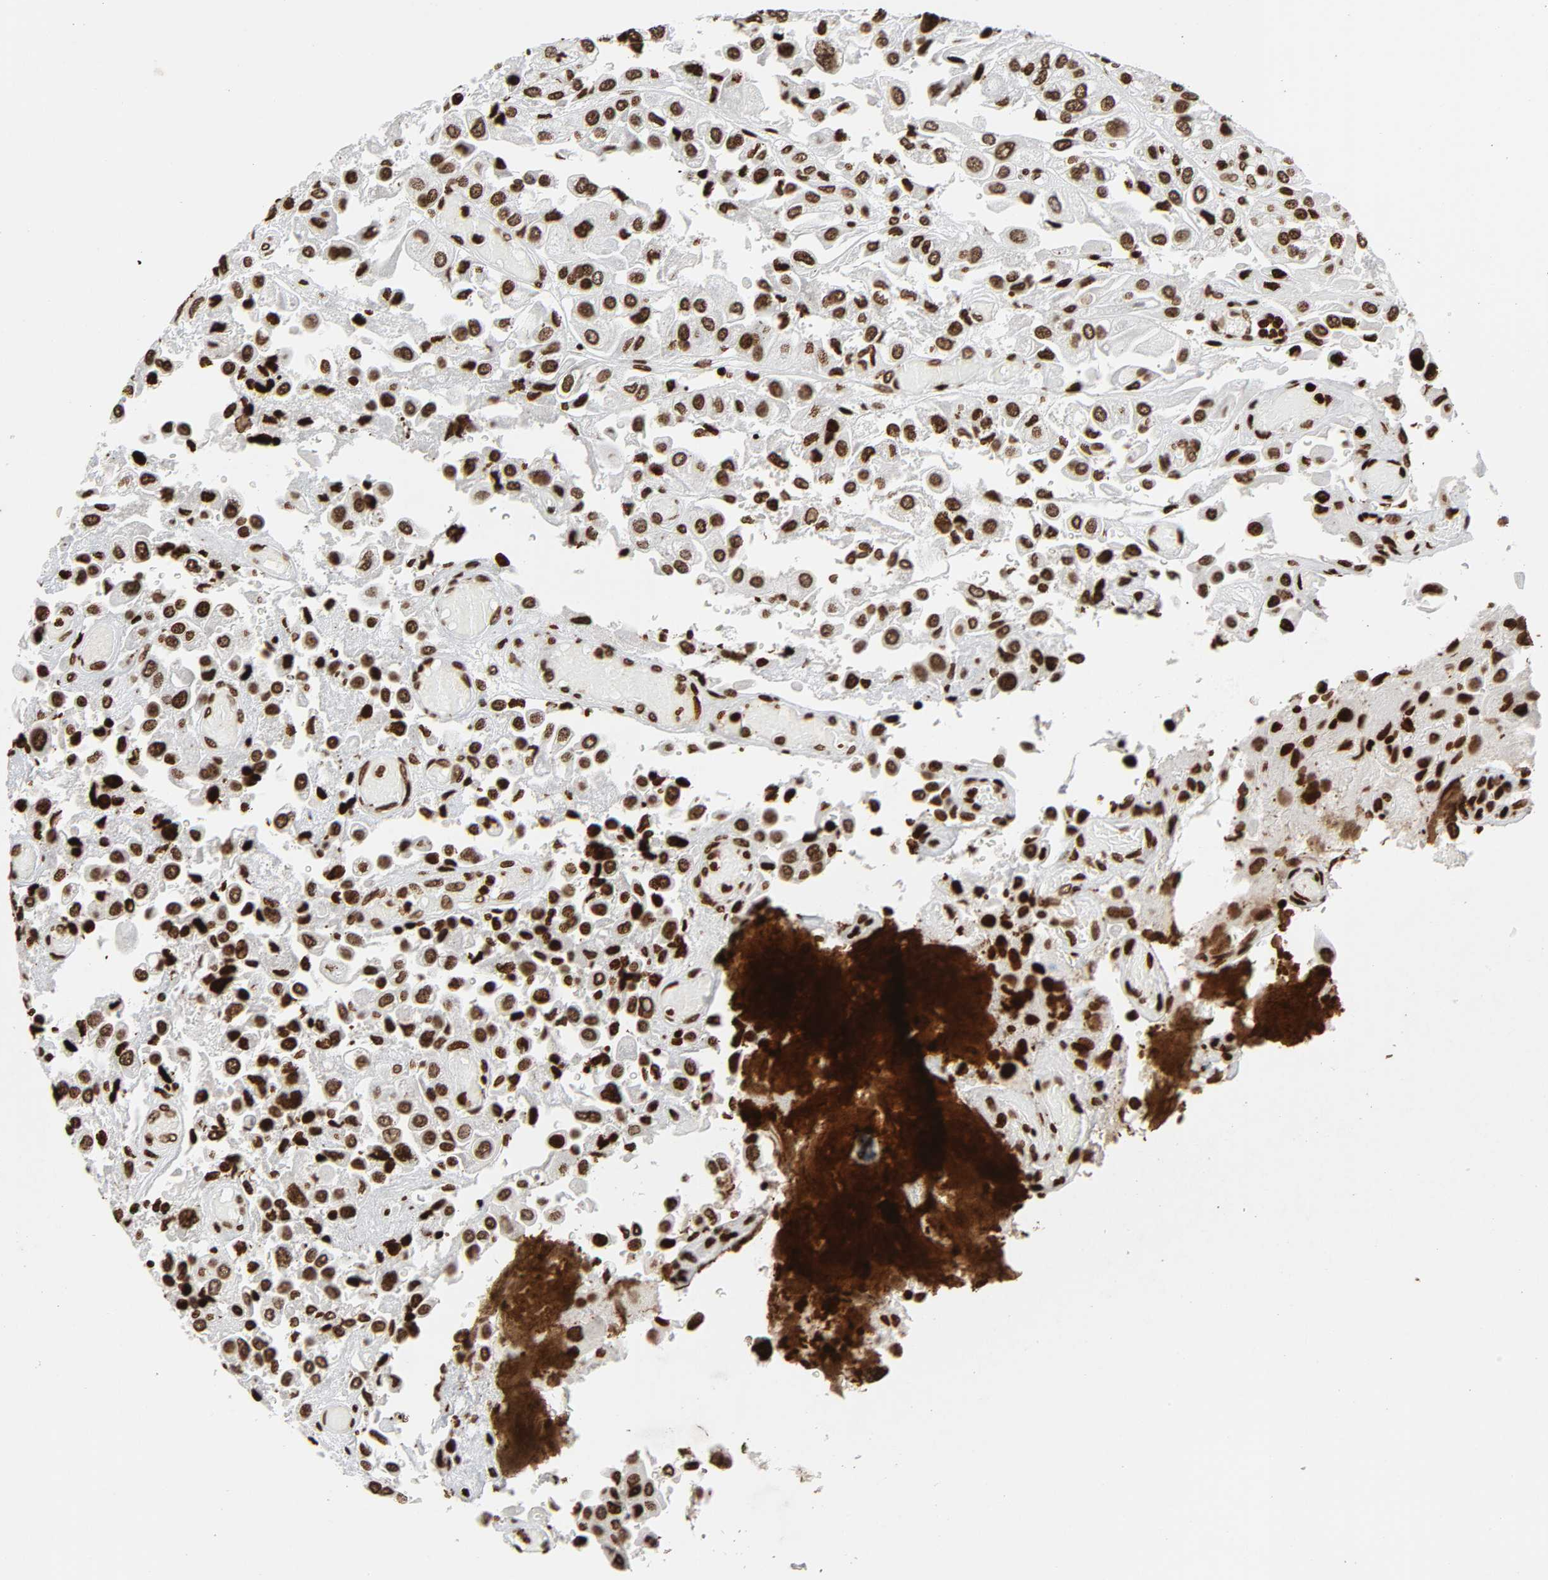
{"staining": {"intensity": "strong", "quantity": ">75%", "location": "nuclear"}, "tissue": "urothelial cancer", "cell_type": "Tumor cells", "image_type": "cancer", "snomed": [{"axis": "morphology", "description": "Urothelial carcinoma, High grade"}, {"axis": "topography", "description": "Urinary bladder"}], "caption": "High-grade urothelial carcinoma stained with DAB (3,3'-diaminobenzidine) IHC reveals high levels of strong nuclear staining in about >75% of tumor cells.", "gene": "RXRA", "patient": {"sex": "female", "age": 64}}